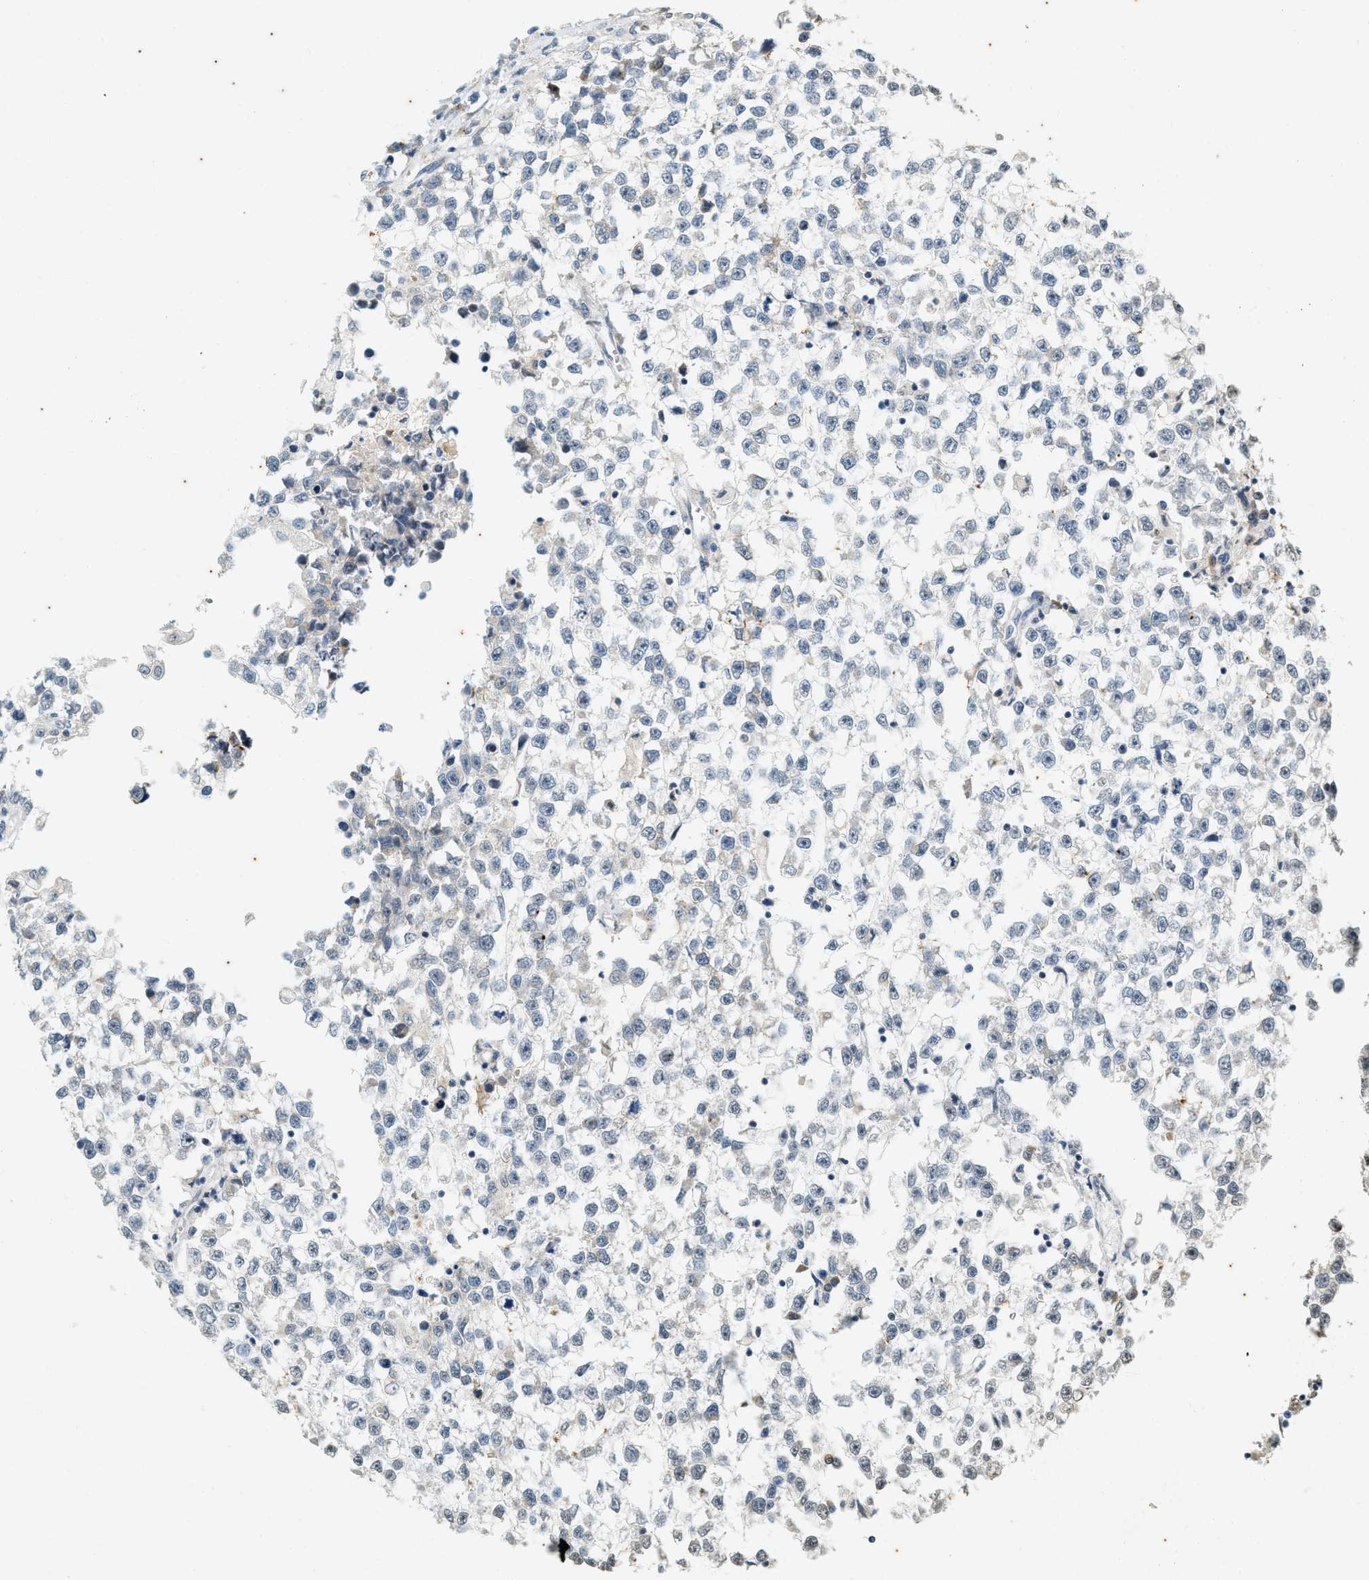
{"staining": {"intensity": "negative", "quantity": "none", "location": "none"}, "tissue": "testis cancer", "cell_type": "Tumor cells", "image_type": "cancer", "snomed": [{"axis": "morphology", "description": "Seminoma, NOS"}, {"axis": "morphology", "description": "Carcinoma, Embryonal, NOS"}, {"axis": "topography", "description": "Testis"}], "caption": "This is an immunohistochemistry (IHC) photomicrograph of embryonal carcinoma (testis). There is no positivity in tumor cells.", "gene": "CHPF2", "patient": {"sex": "male", "age": 51}}